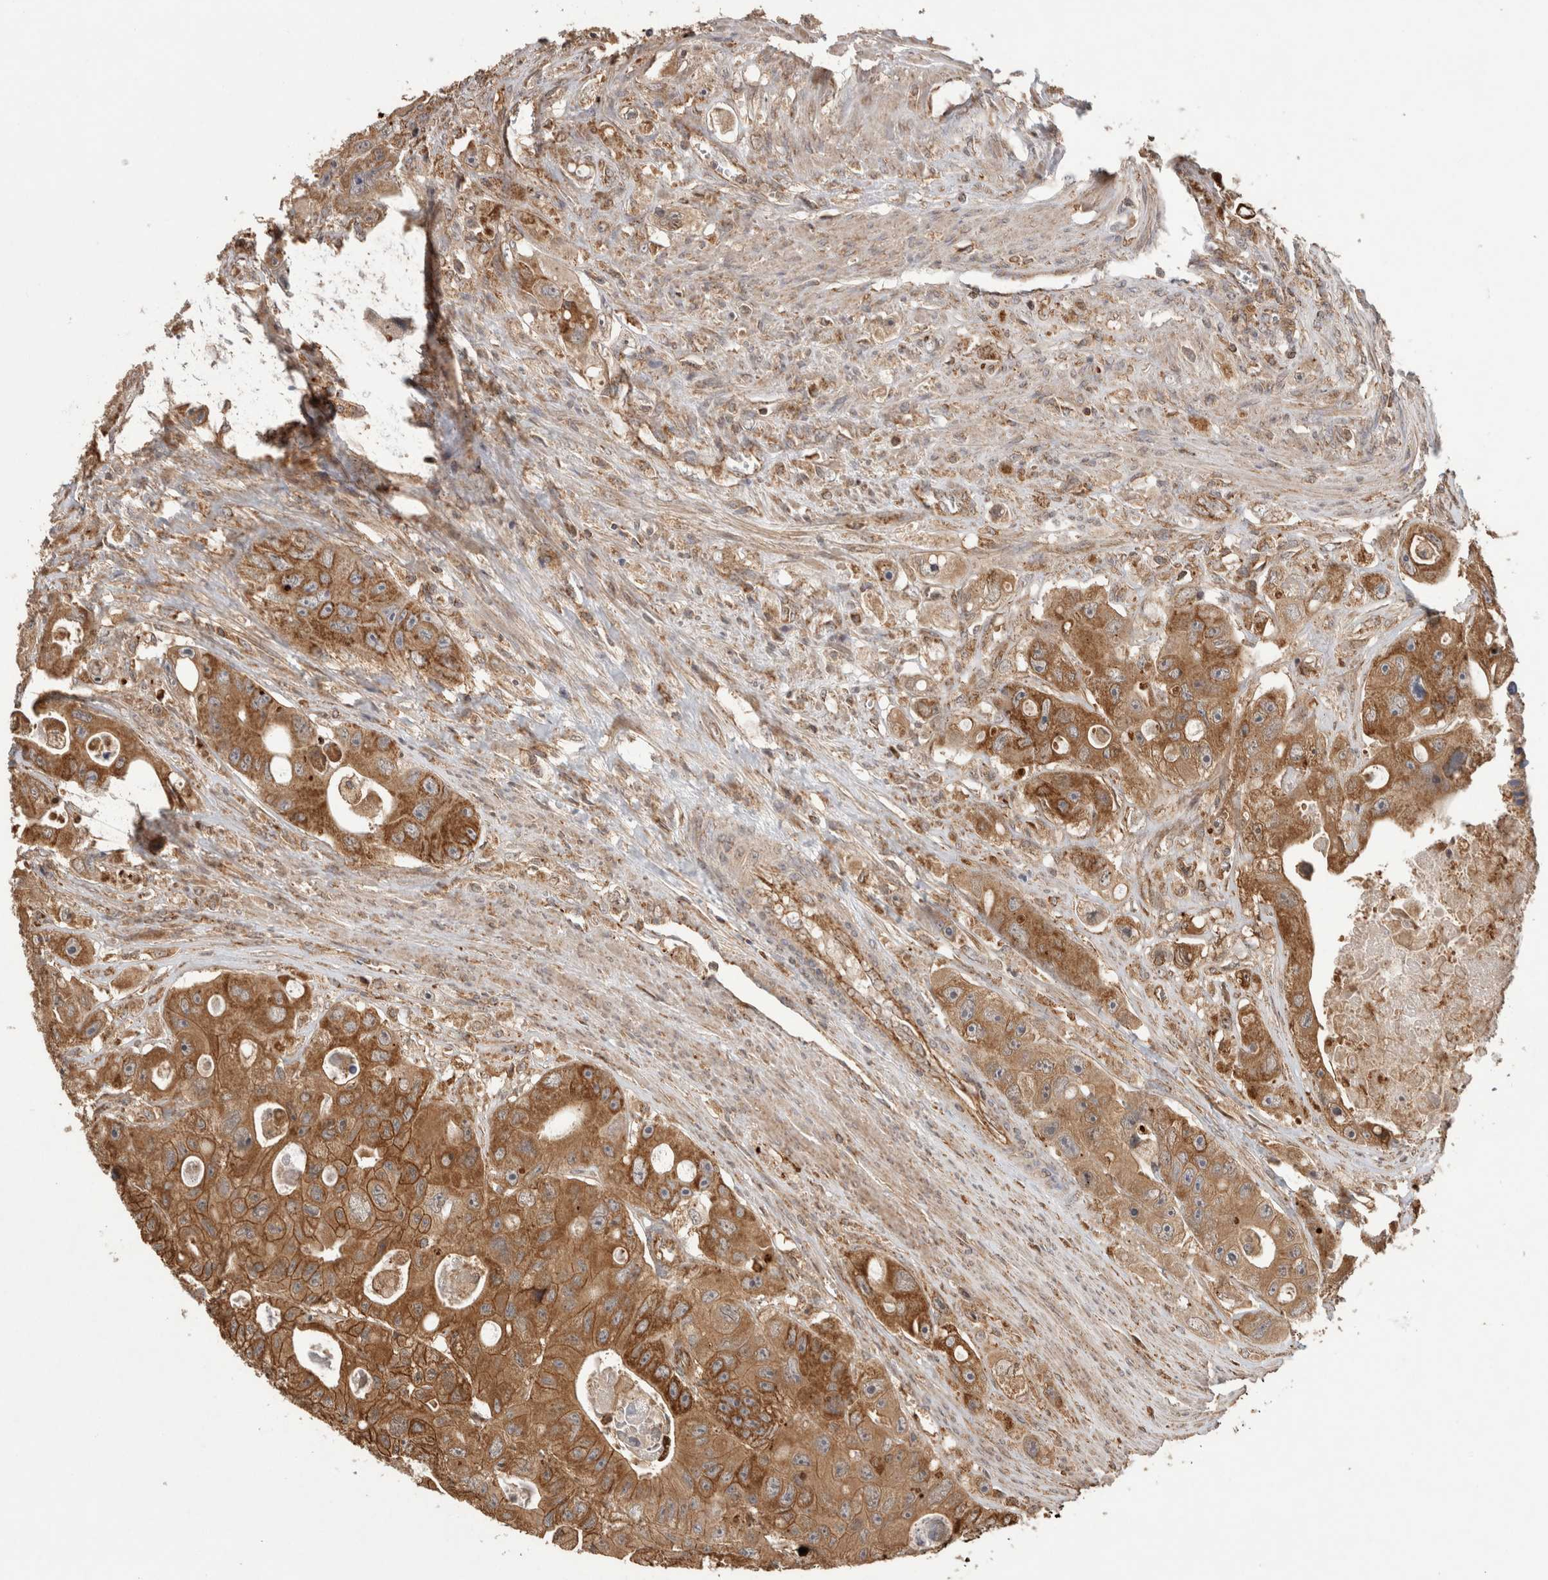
{"staining": {"intensity": "strong", "quantity": "25%-75%", "location": "cytoplasmic/membranous"}, "tissue": "colorectal cancer", "cell_type": "Tumor cells", "image_type": "cancer", "snomed": [{"axis": "morphology", "description": "Adenocarcinoma, NOS"}, {"axis": "topography", "description": "Colon"}], "caption": "Protein staining of colorectal adenocarcinoma tissue reveals strong cytoplasmic/membranous positivity in about 25%-75% of tumor cells.", "gene": "IMMP2L", "patient": {"sex": "female", "age": 46}}